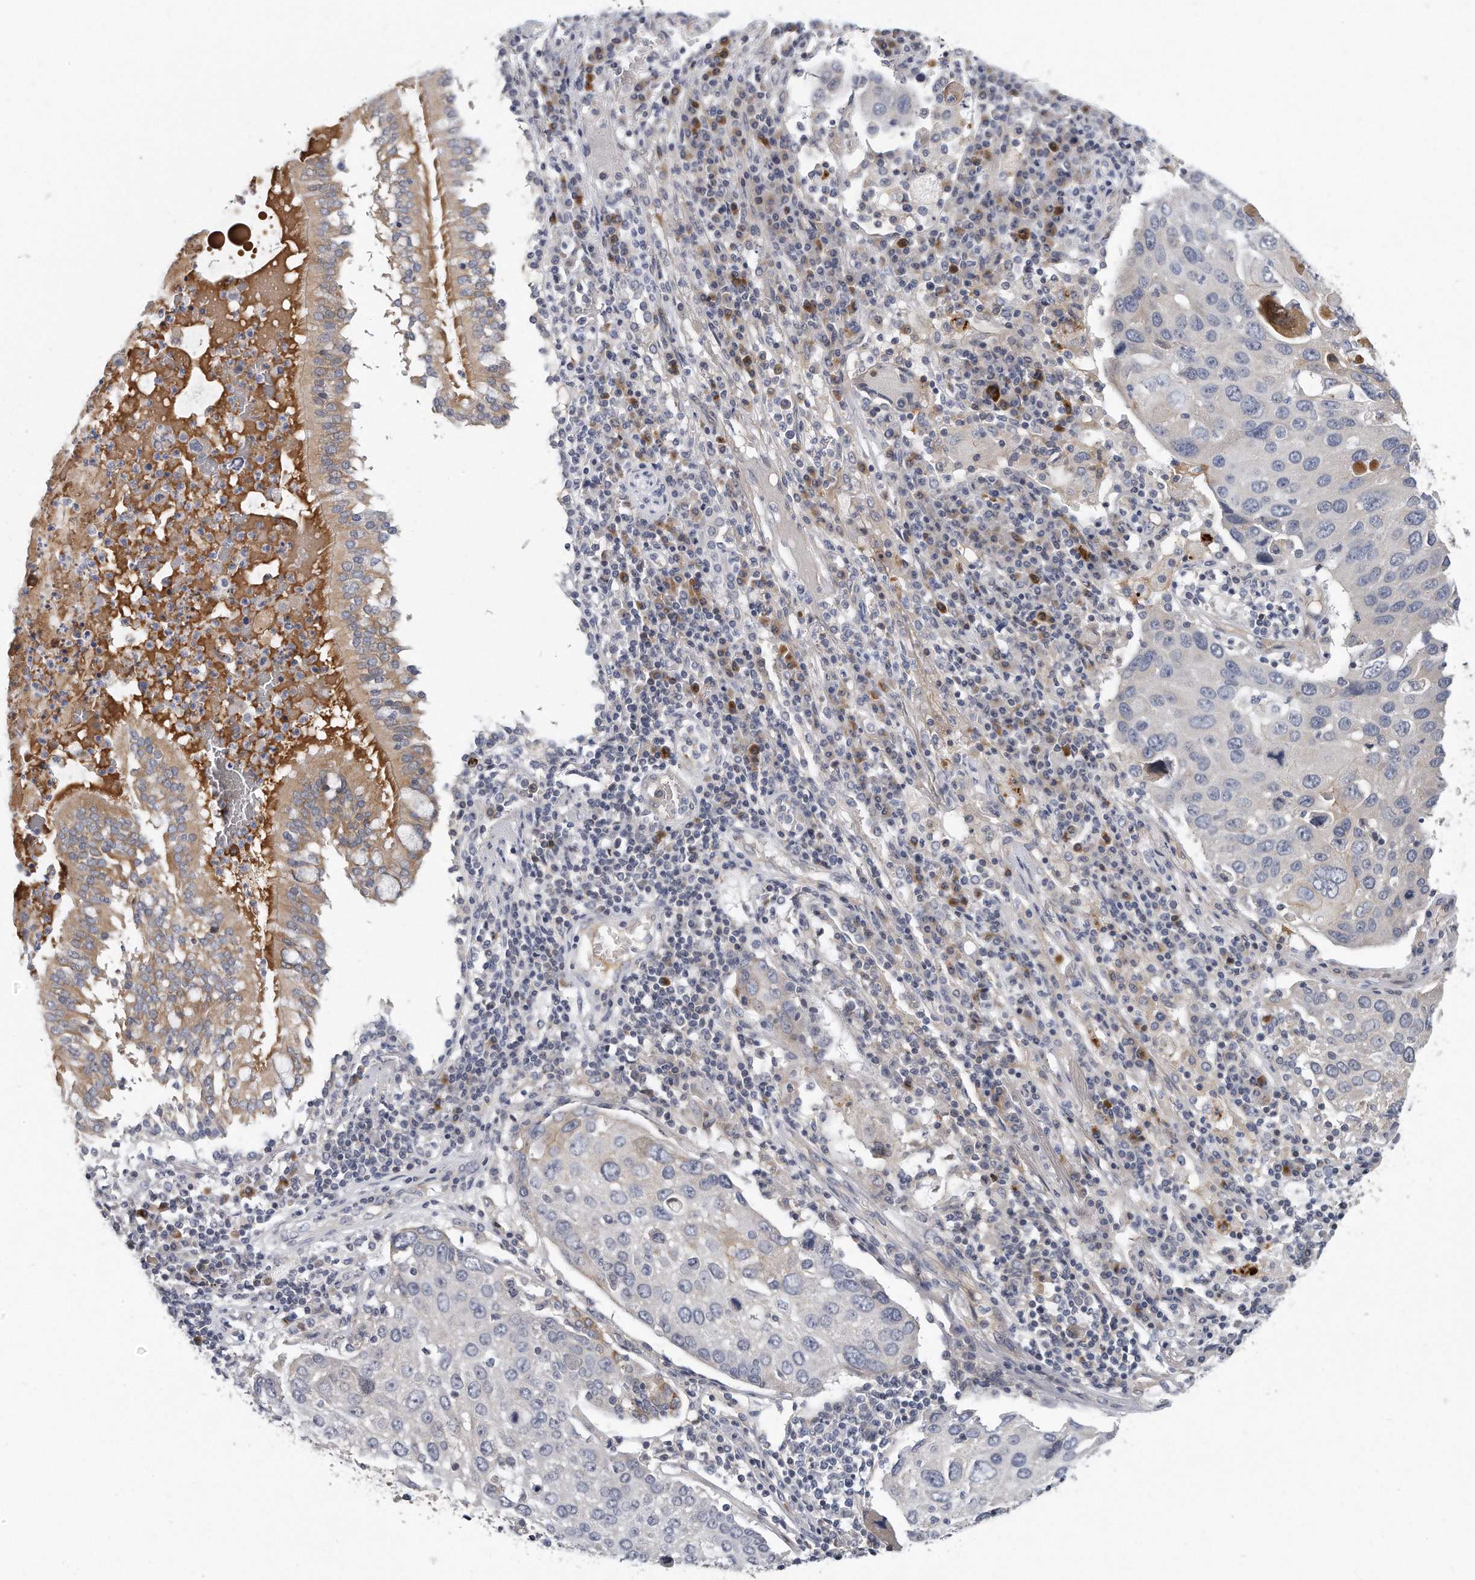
{"staining": {"intensity": "negative", "quantity": "none", "location": "none"}, "tissue": "lung cancer", "cell_type": "Tumor cells", "image_type": "cancer", "snomed": [{"axis": "morphology", "description": "Squamous cell carcinoma, NOS"}, {"axis": "topography", "description": "Lung"}], "caption": "Lung squamous cell carcinoma was stained to show a protein in brown. There is no significant staining in tumor cells.", "gene": "PLEKHA6", "patient": {"sex": "male", "age": 65}}